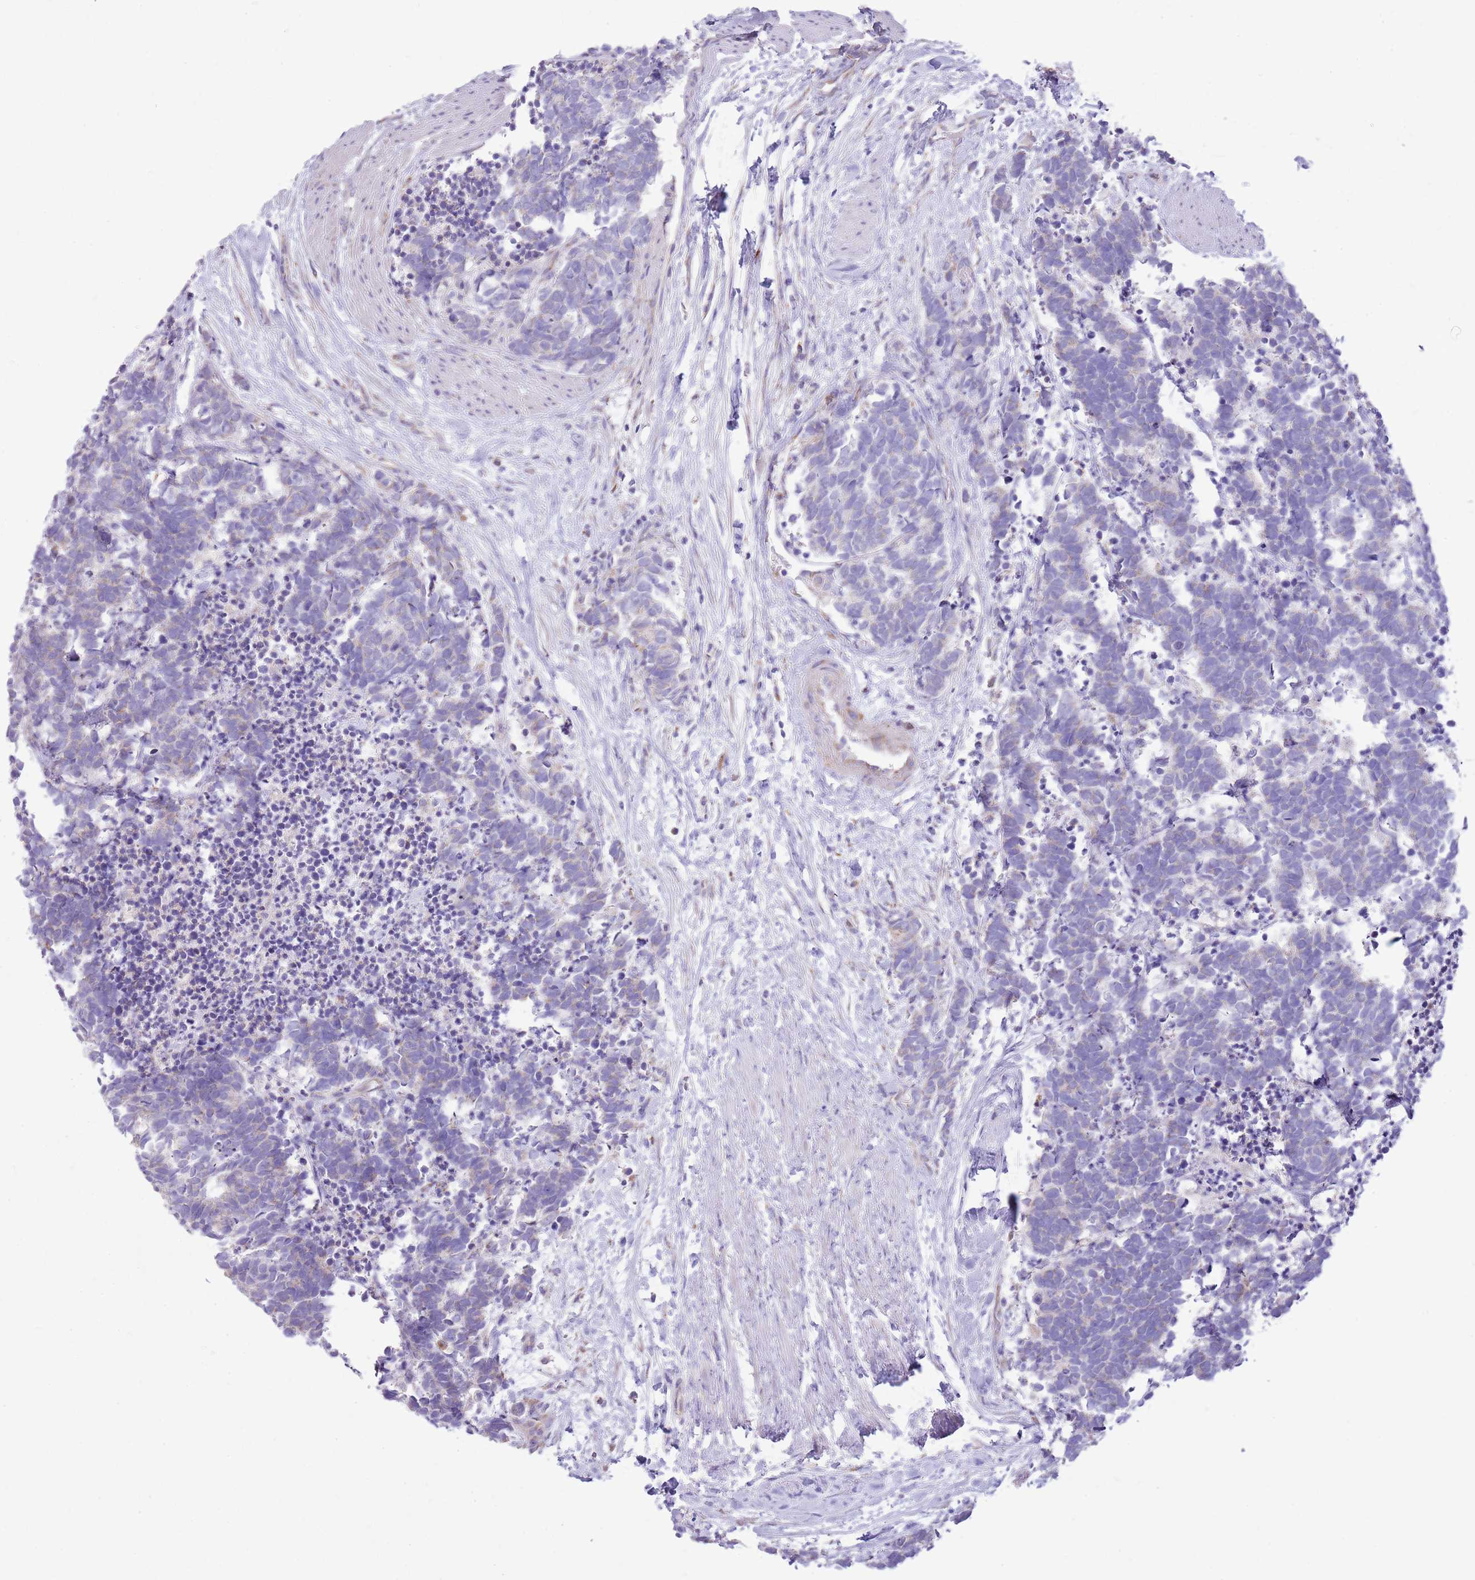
{"staining": {"intensity": "negative", "quantity": "none", "location": "none"}, "tissue": "carcinoid", "cell_type": "Tumor cells", "image_type": "cancer", "snomed": [{"axis": "morphology", "description": "Carcinoma, NOS"}, {"axis": "morphology", "description": "Carcinoid, malignant, NOS"}, {"axis": "topography", "description": "Prostate"}], "caption": "A high-resolution image shows IHC staining of carcinoid, which displays no significant expression in tumor cells.", "gene": "OAZ2", "patient": {"sex": "male", "age": 57}}